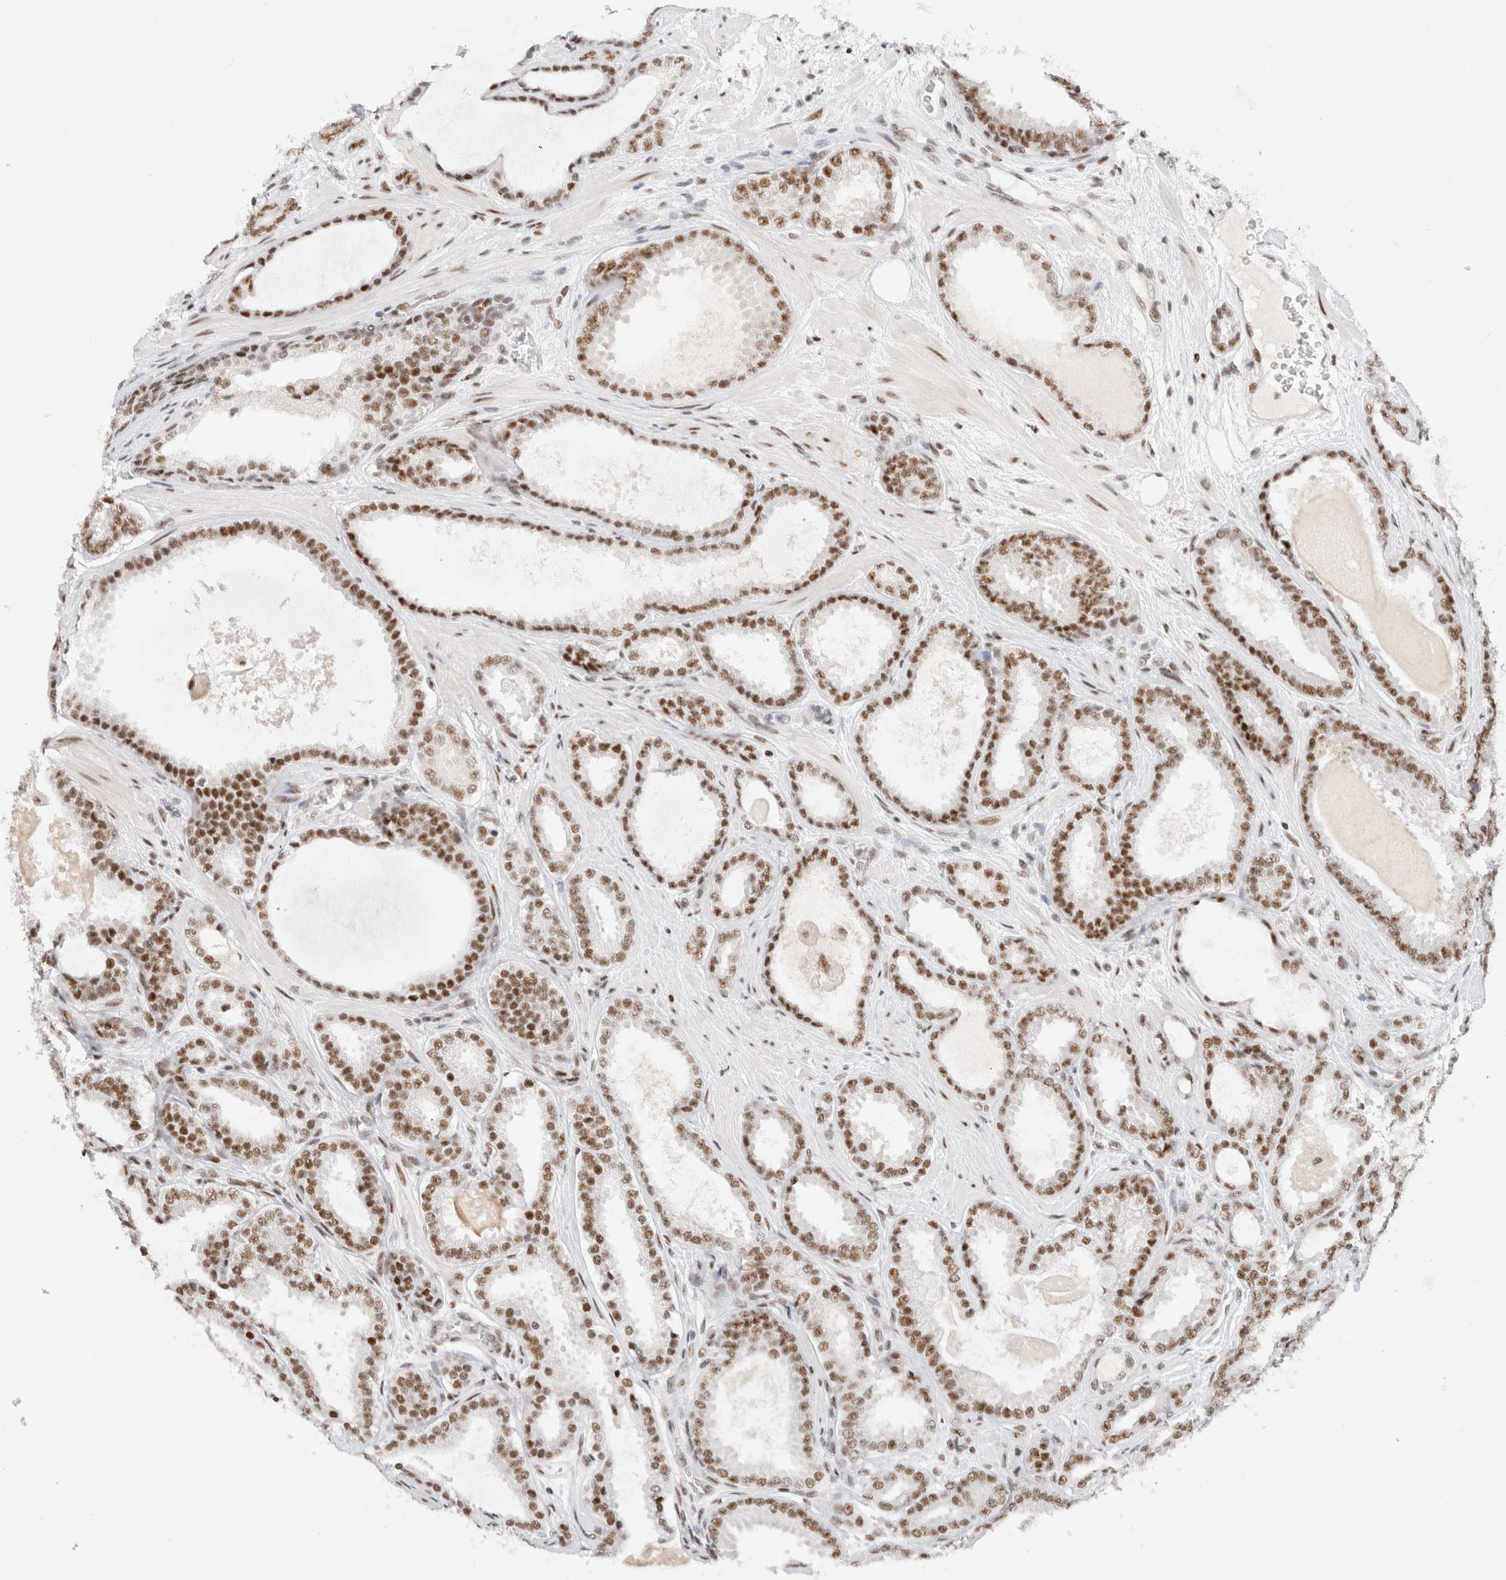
{"staining": {"intensity": "moderate", "quantity": ">75%", "location": "nuclear"}, "tissue": "prostate cancer", "cell_type": "Tumor cells", "image_type": "cancer", "snomed": [{"axis": "morphology", "description": "Adenocarcinoma, High grade"}, {"axis": "topography", "description": "Prostate"}], "caption": "A high-resolution photomicrograph shows immunohistochemistry (IHC) staining of prostate cancer (high-grade adenocarcinoma), which shows moderate nuclear positivity in about >75% of tumor cells.", "gene": "ZNF282", "patient": {"sex": "male", "age": 60}}